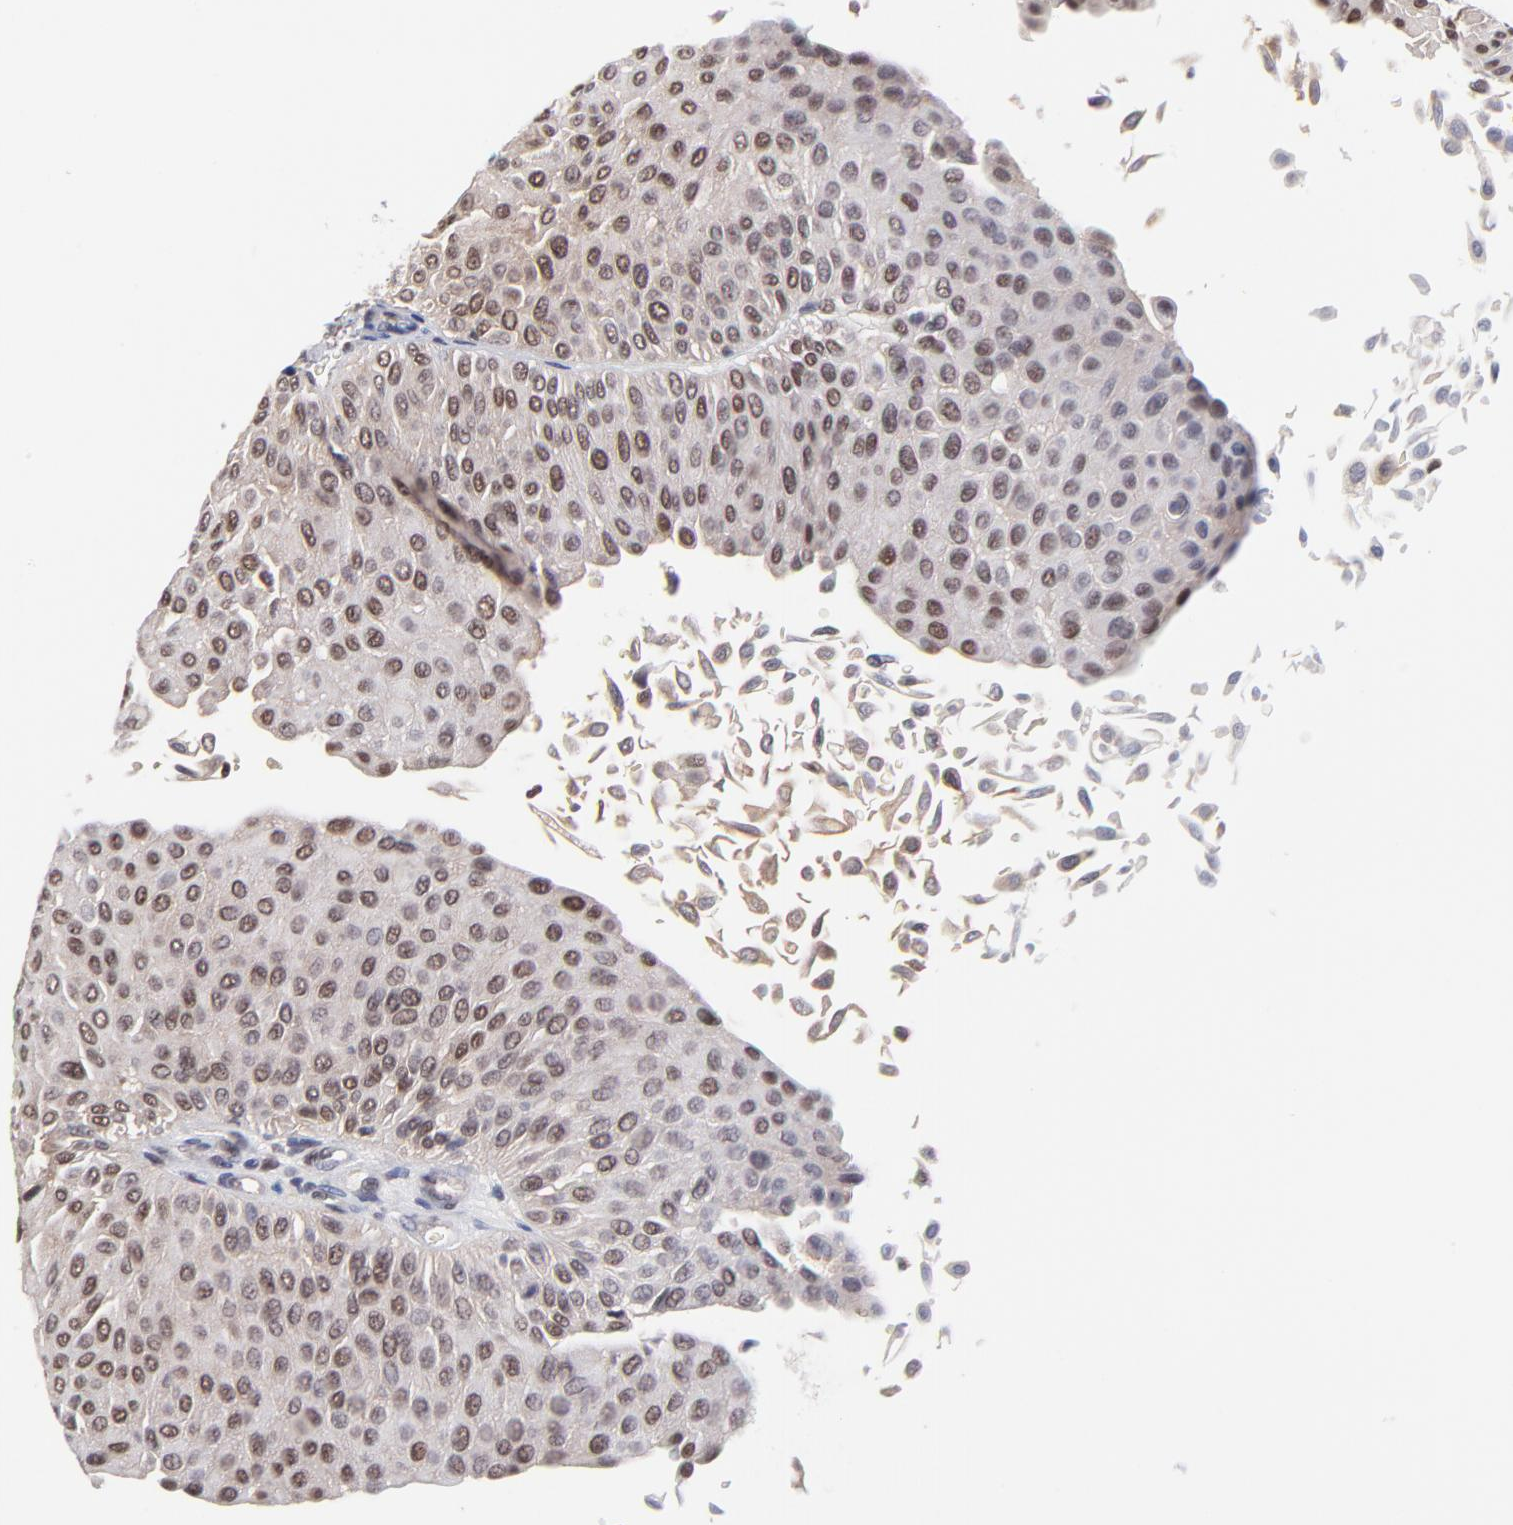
{"staining": {"intensity": "weak", "quantity": ">75%", "location": "cytoplasmic/membranous,nuclear"}, "tissue": "urothelial cancer", "cell_type": "Tumor cells", "image_type": "cancer", "snomed": [{"axis": "morphology", "description": "Urothelial carcinoma, Low grade"}, {"axis": "topography", "description": "Urinary bladder"}], "caption": "Protein expression analysis of urothelial cancer shows weak cytoplasmic/membranous and nuclear staining in approximately >75% of tumor cells.", "gene": "UBE2E3", "patient": {"sex": "male", "age": 64}}